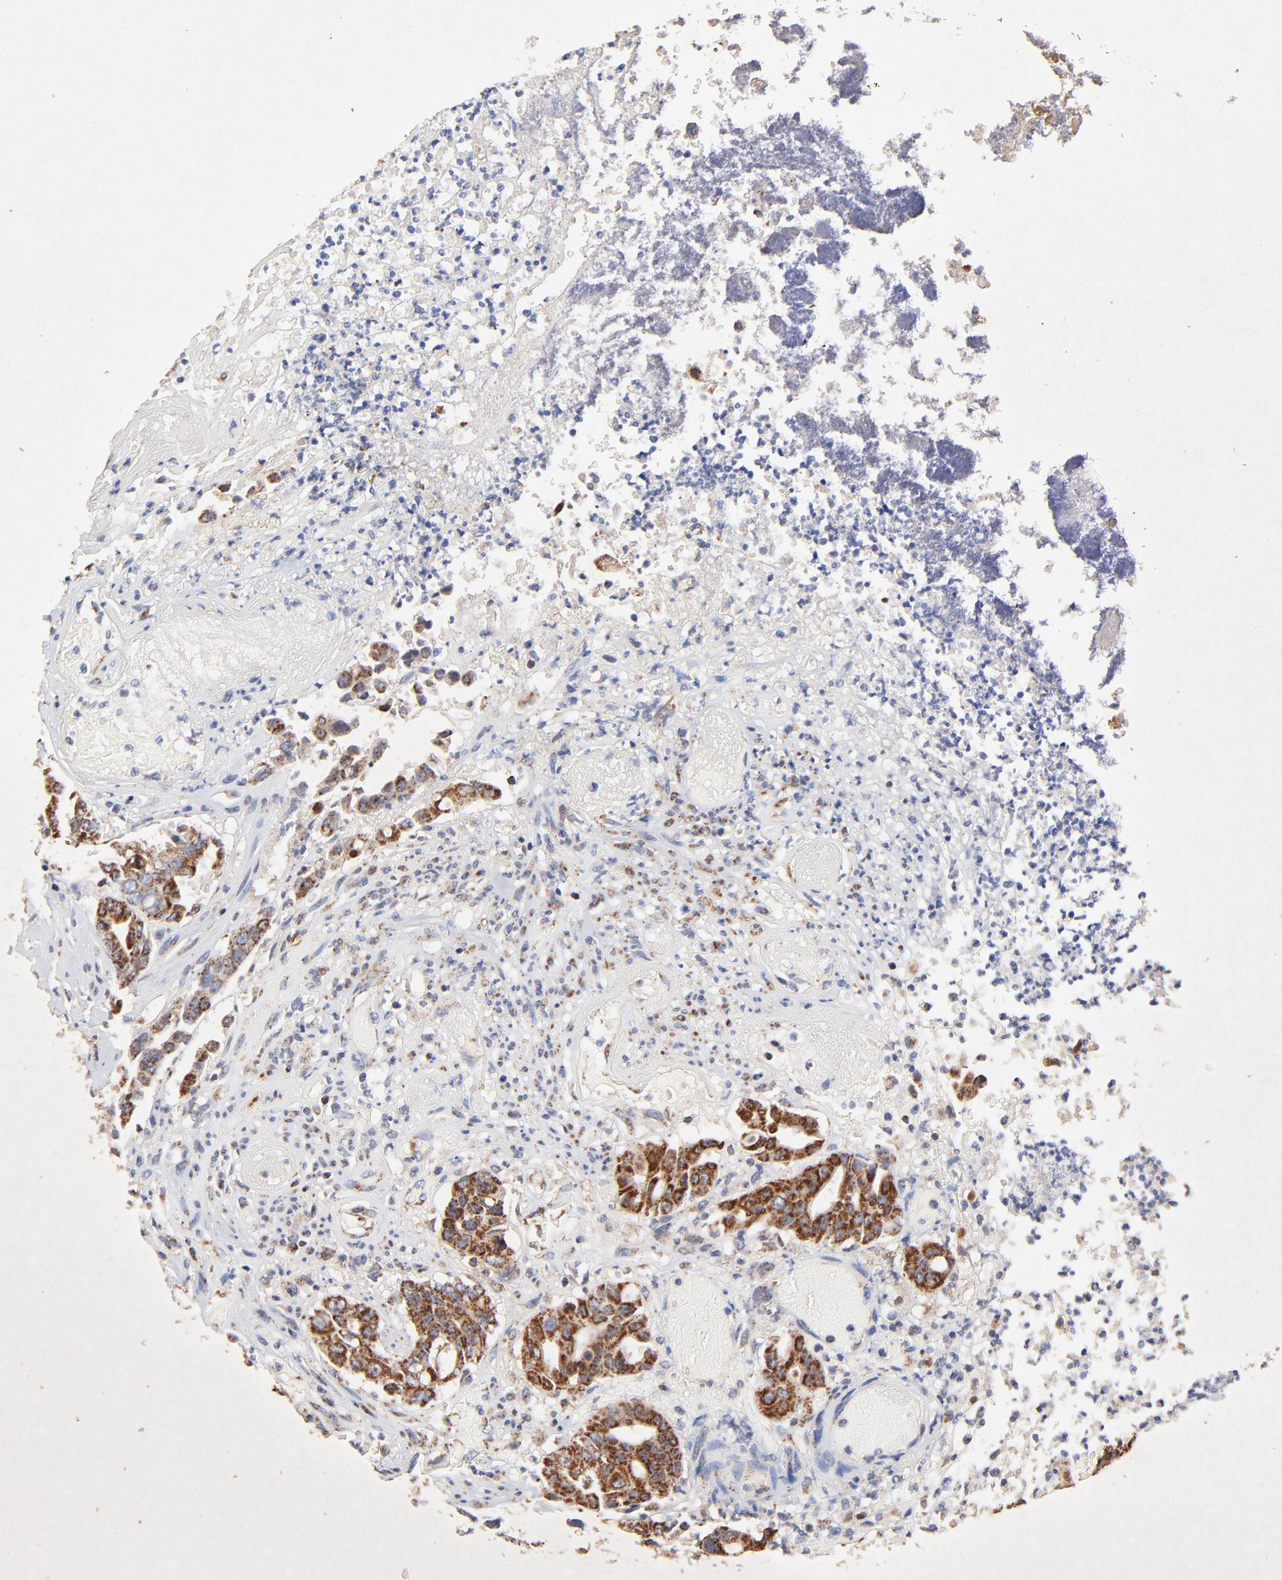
{"staining": {"intensity": "strong", "quantity": ">75%", "location": "cytoplasmic/membranous"}, "tissue": "colorectal cancer", "cell_type": "Tumor cells", "image_type": "cancer", "snomed": [{"axis": "morphology", "description": "Adenocarcinoma, NOS"}, {"axis": "topography", "description": "Colon"}], "caption": "Brown immunohistochemical staining in human colorectal cancer (adenocarcinoma) displays strong cytoplasmic/membranous staining in approximately >75% of tumor cells.", "gene": "SSBP1", "patient": {"sex": "female", "age": 70}}